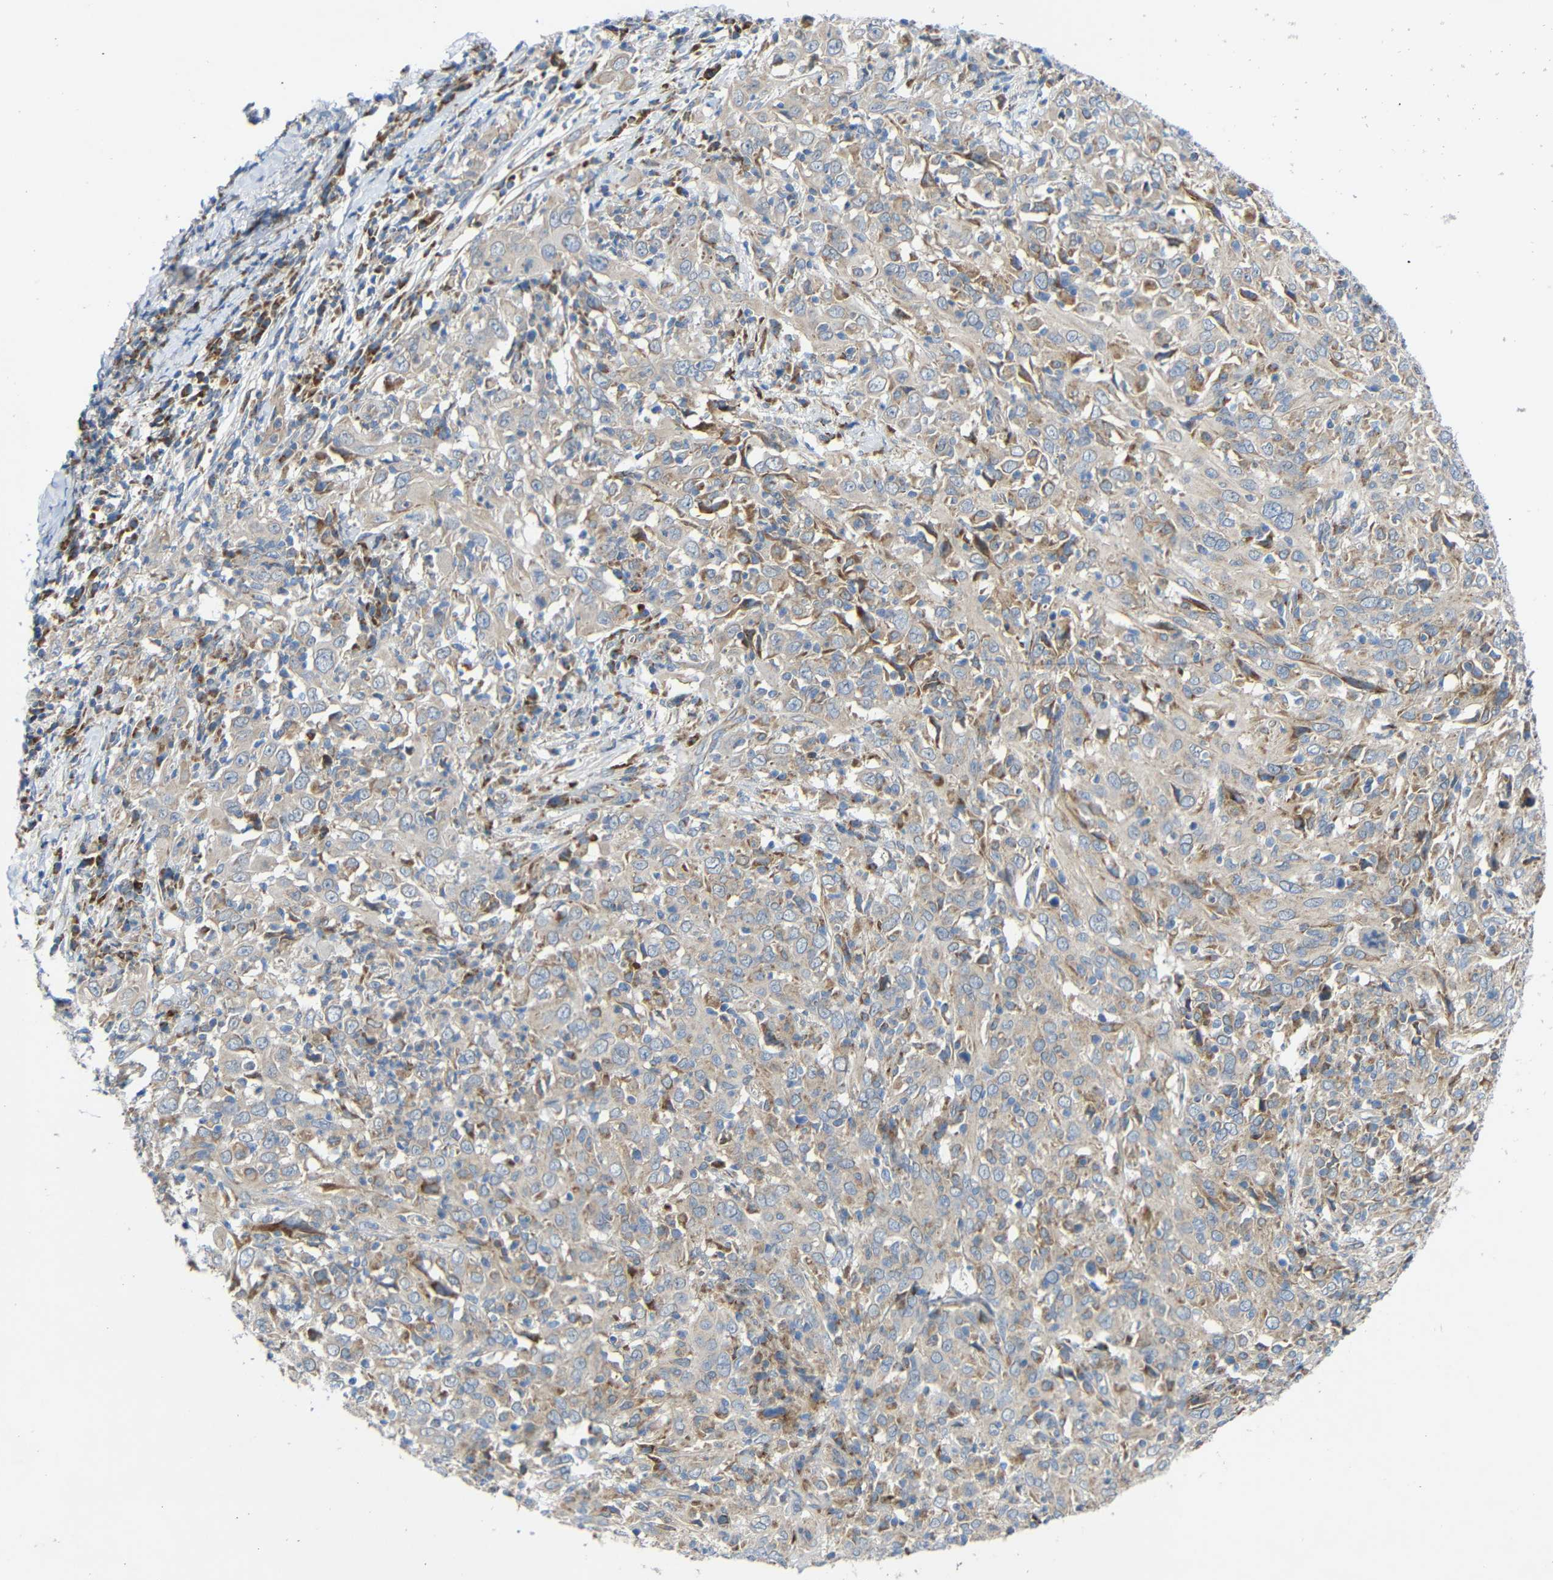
{"staining": {"intensity": "weak", "quantity": ">75%", "location": "cytoplasmic/membranous"}, "tissue": "cervical cancer", "cell_type": "Tumor cells", "image_type": "cancer", "snomed": [{"axis": "morphology", "description": "Squamous cell carcinoma, NOS"}, {"axis": "topography", "description": "Cervix"}], "caption": "Immunohistochemical staining of human cervical cancer displays low levels of weak cytoplasmic/membranous staining in about >75% of tumor cells.", "gene": "TMEM25", "patient": {"sex": "female", "age": 46}}